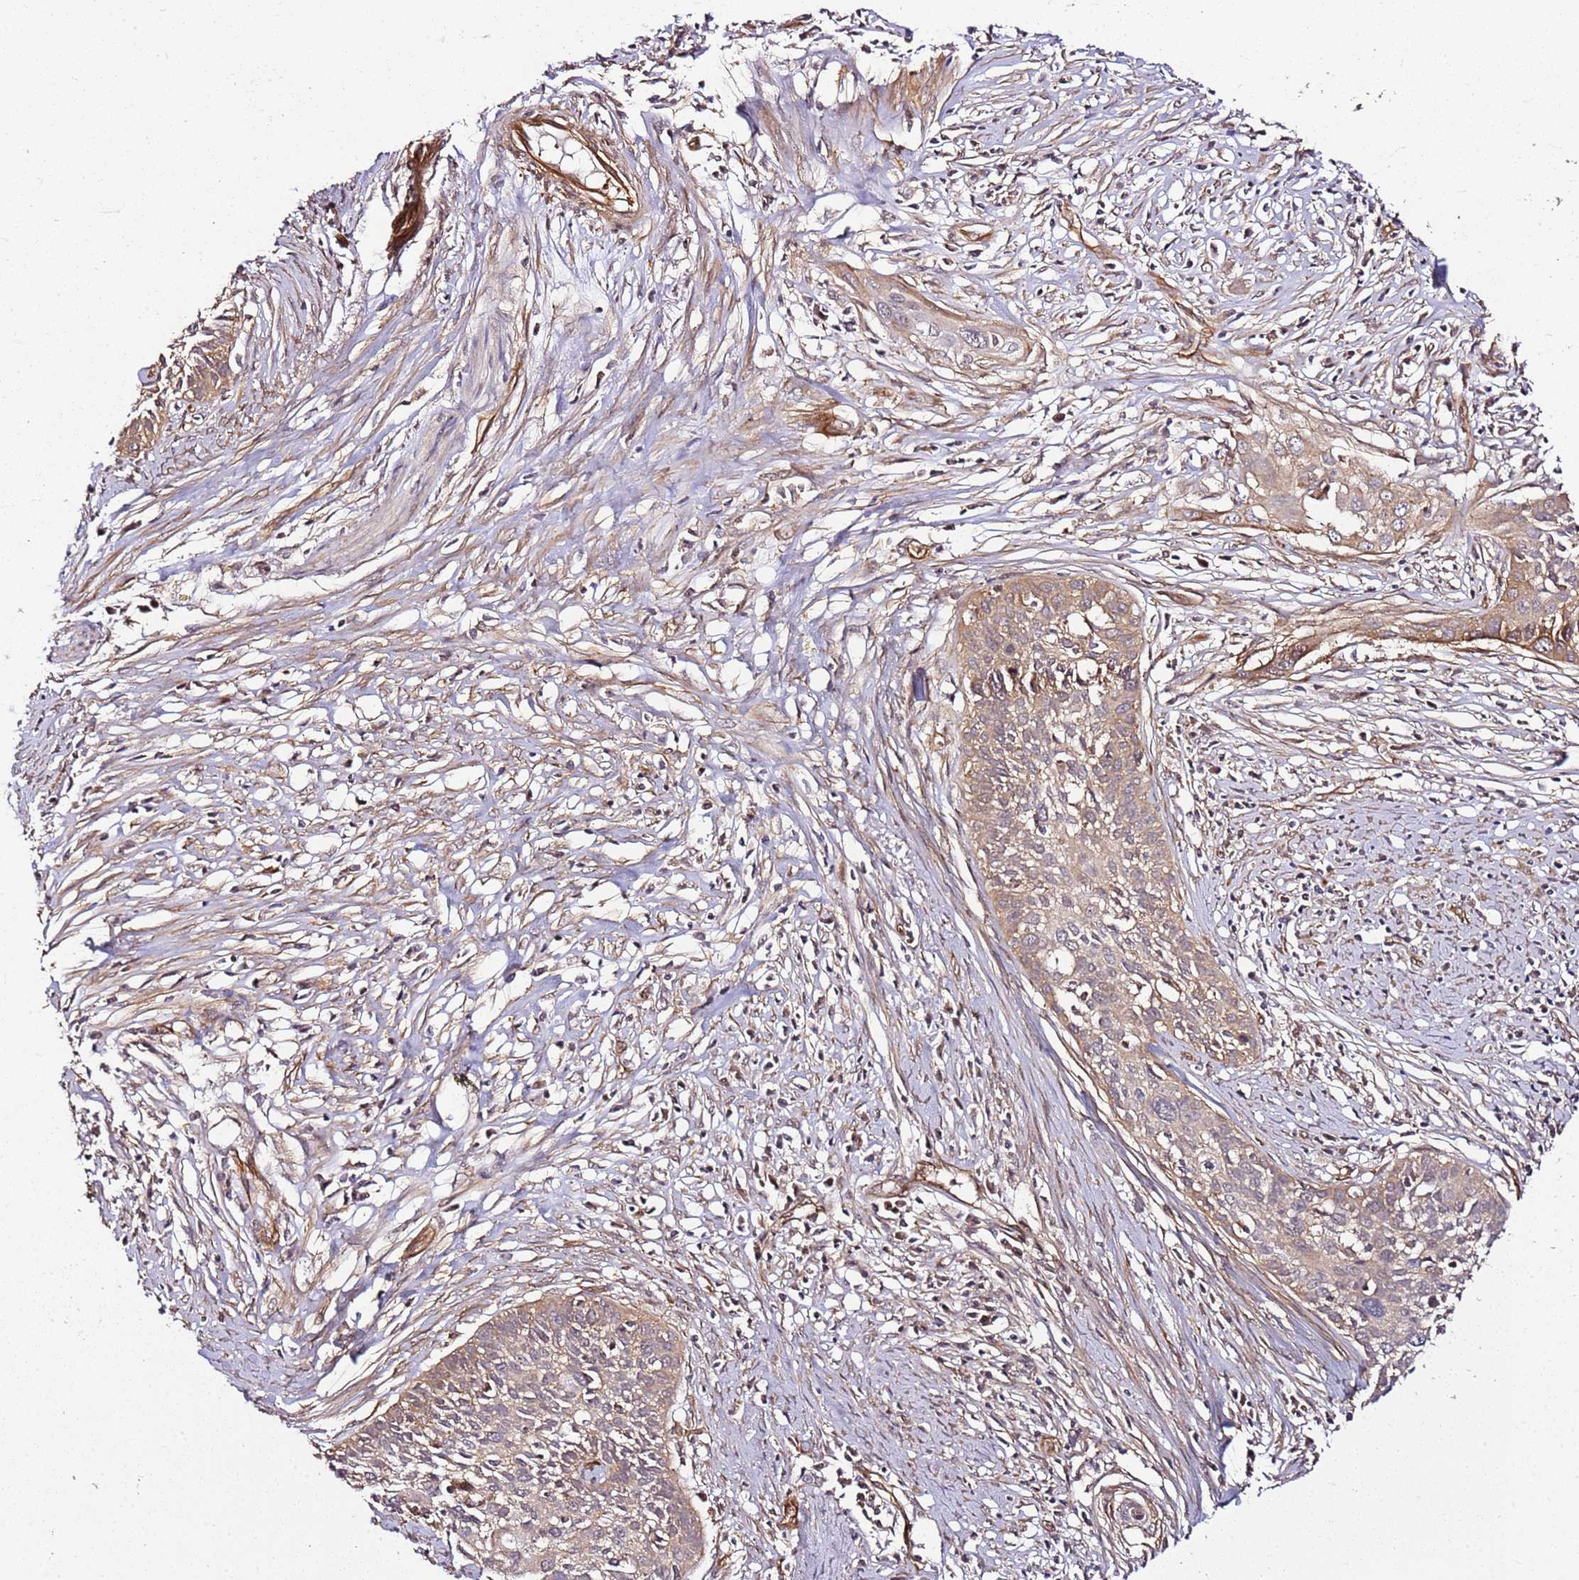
{"staining": {"intensity": "moderate", "quantity": ">75%", "location": "cytoplasmic/membranous"}, "tissue": "cervical cancer", "cell_type": "Tumor cells", "image_type": "cancer", "snomed": [{"axis": "morphology", "description": "Squamous cell carcinoma, NOS"}, {"axis": "topography", "description": "Cervix"}], "caption": "Human cervical cancer stained with a brown dye demonstrates moderate cytoplasmic/membranous positive positivity in approximately >75% of tumor cells.", "gene": "CCNYL1", "patient": {"sex": "female", "age": 34}}